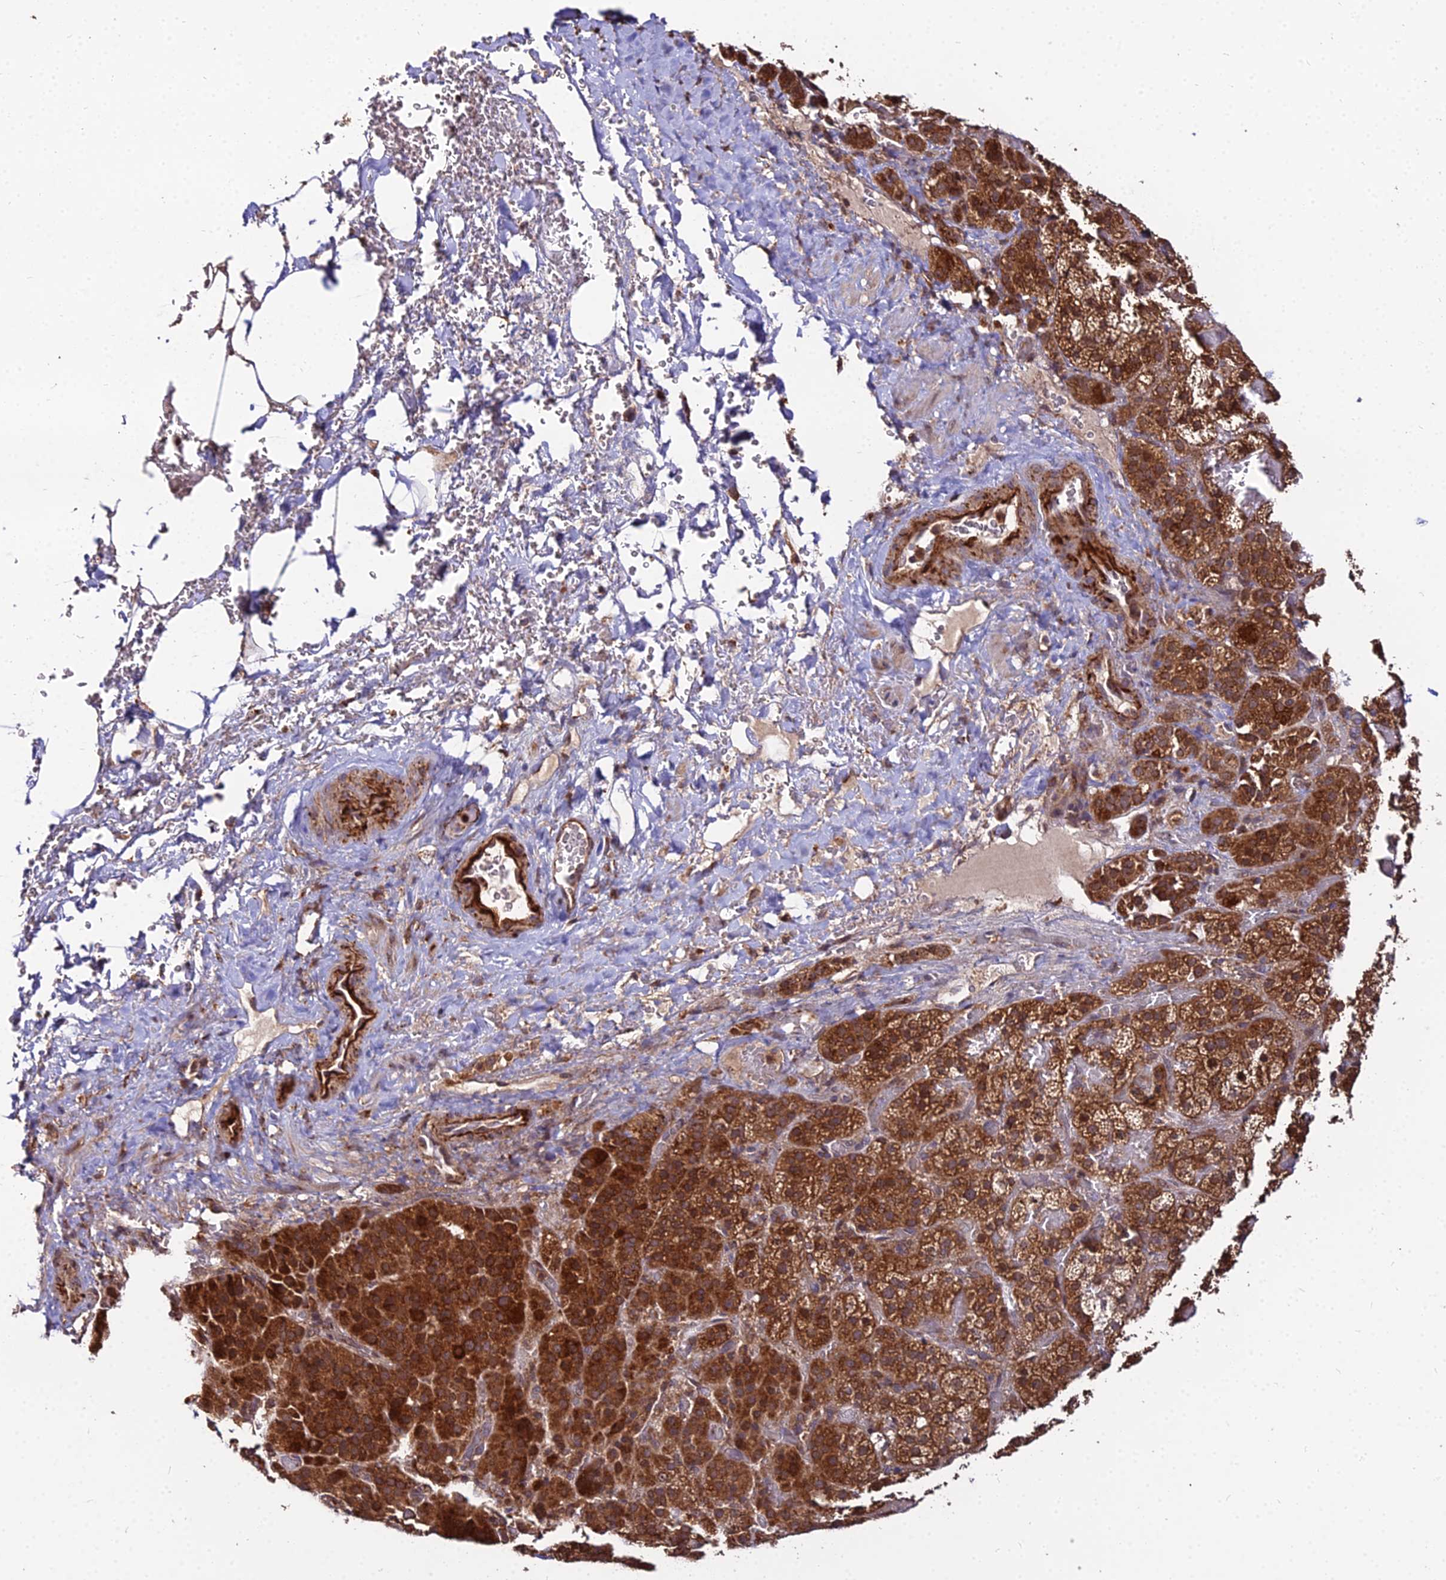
{"staining": {"intensity": "strong", "quantity": ">75%", "location": "cytoplasmic/membranous"}, "tissue": "adrenal gland", "cell_type": "Glandular cells", "image_type": "normal", "snomed": [{"axis": "morphology", "description": "Normal tissue, NOS"}, {"axis": "topography", "description": "Adrenal gland"}], "caption": "IHC (DAB) staining of benign adrenal gland shows strong cytoplasmic/membranous protein staining in about >75% of glandular cells. (Stains: DAB (3,3'-diaminobenzidine) in brown, nuclei in blue, Microscopy: brightfield microscopy at high magnification).", "gene": "ENSG00000258465", "patient": {"sex": "male", "age": 57}}